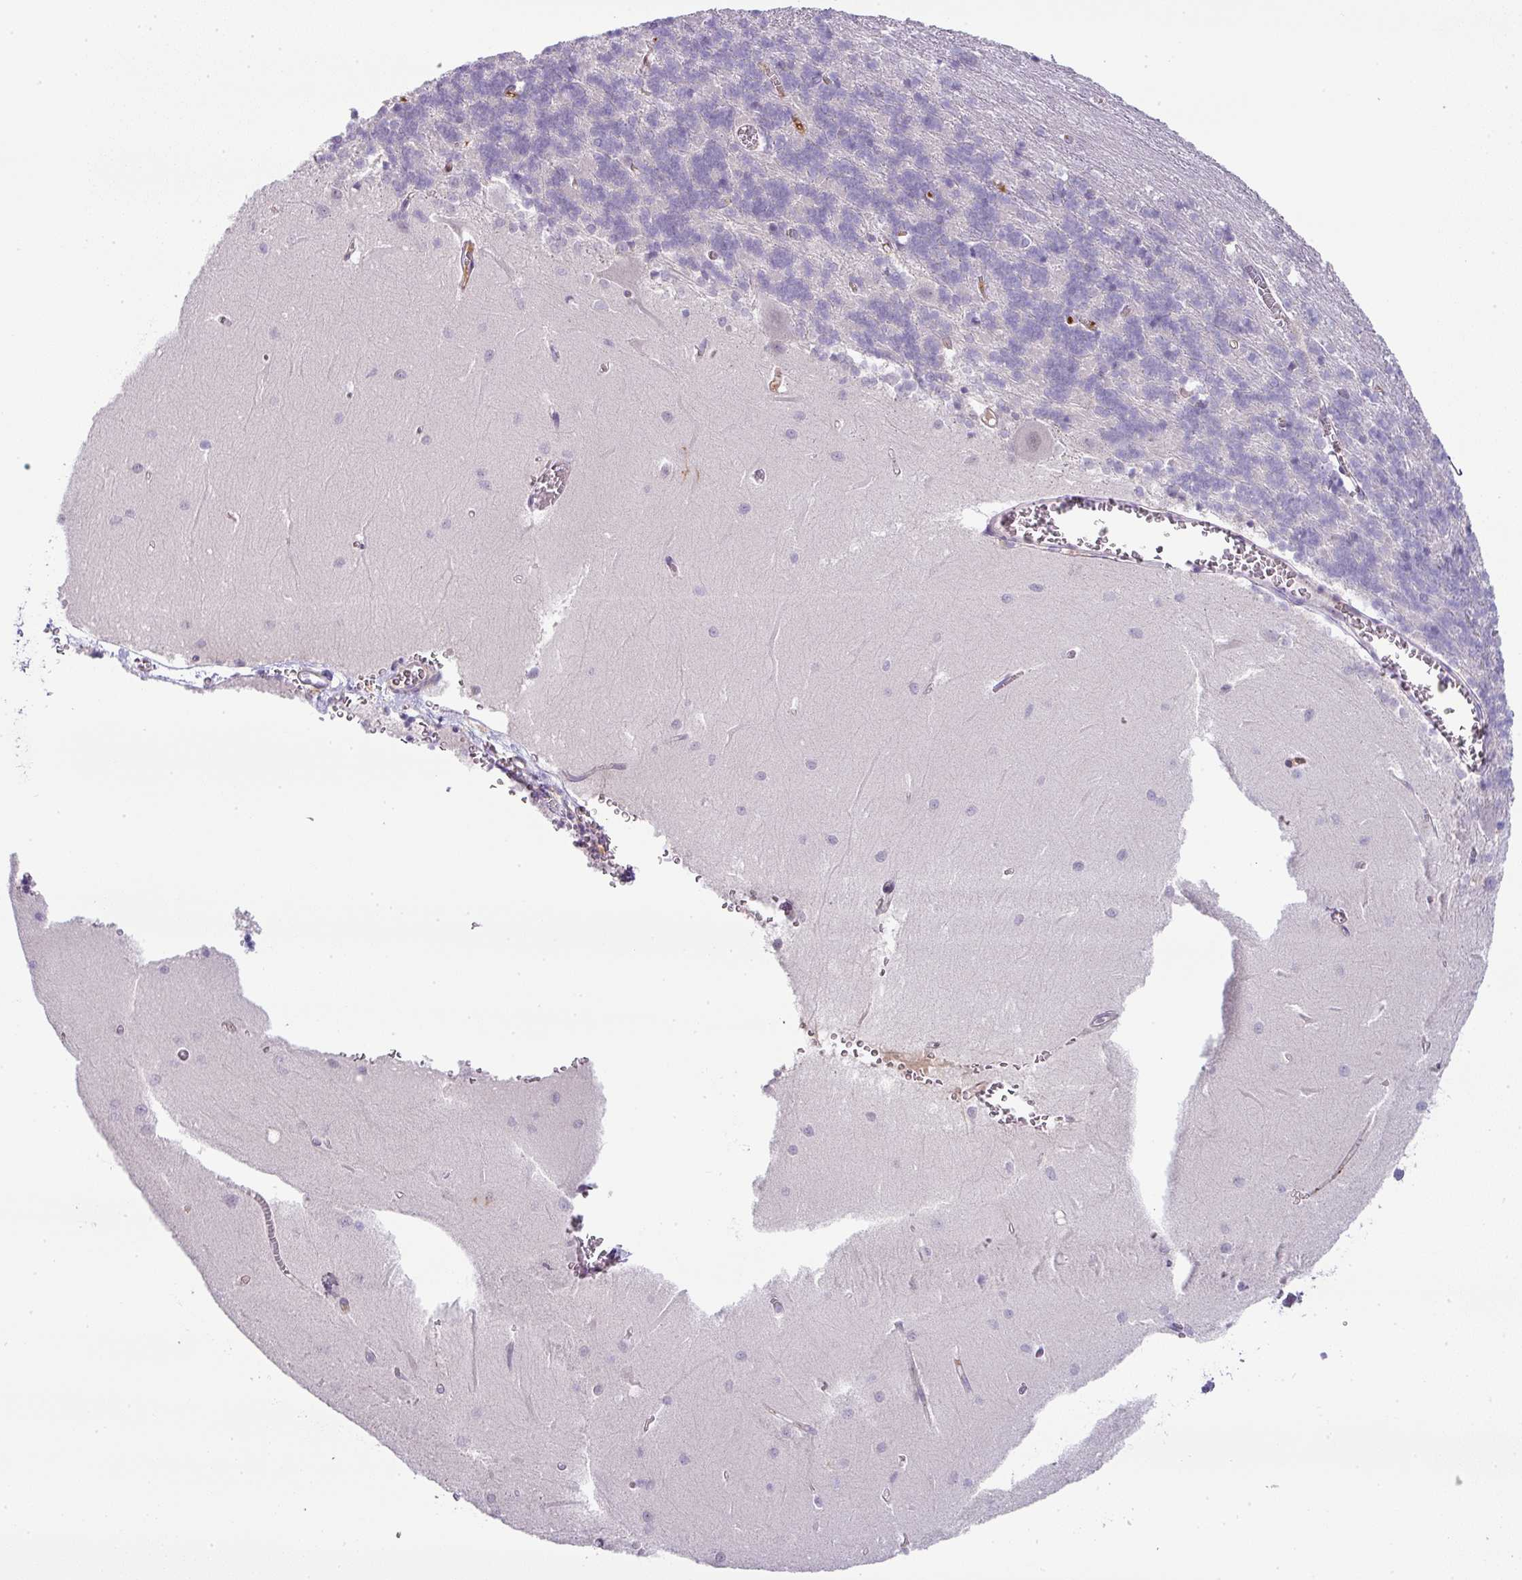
{"staining": {"intensity": "negative", "quantity": "none", "location": "none"}, "tissue": "cerebellum", "cell_type": "Cells in granular layer", "image_type": "normal", "snomed": [{"axis": "morphology", "description": "Normal tissue, NOS"}, {"axis": "topography", "description": "Cerebellum"}], "caption": "Cells in granular layer show no significant positivity in normal cerebellum.", "gene": "FGF17", "patient": {"sex": "male", "age": 37}}